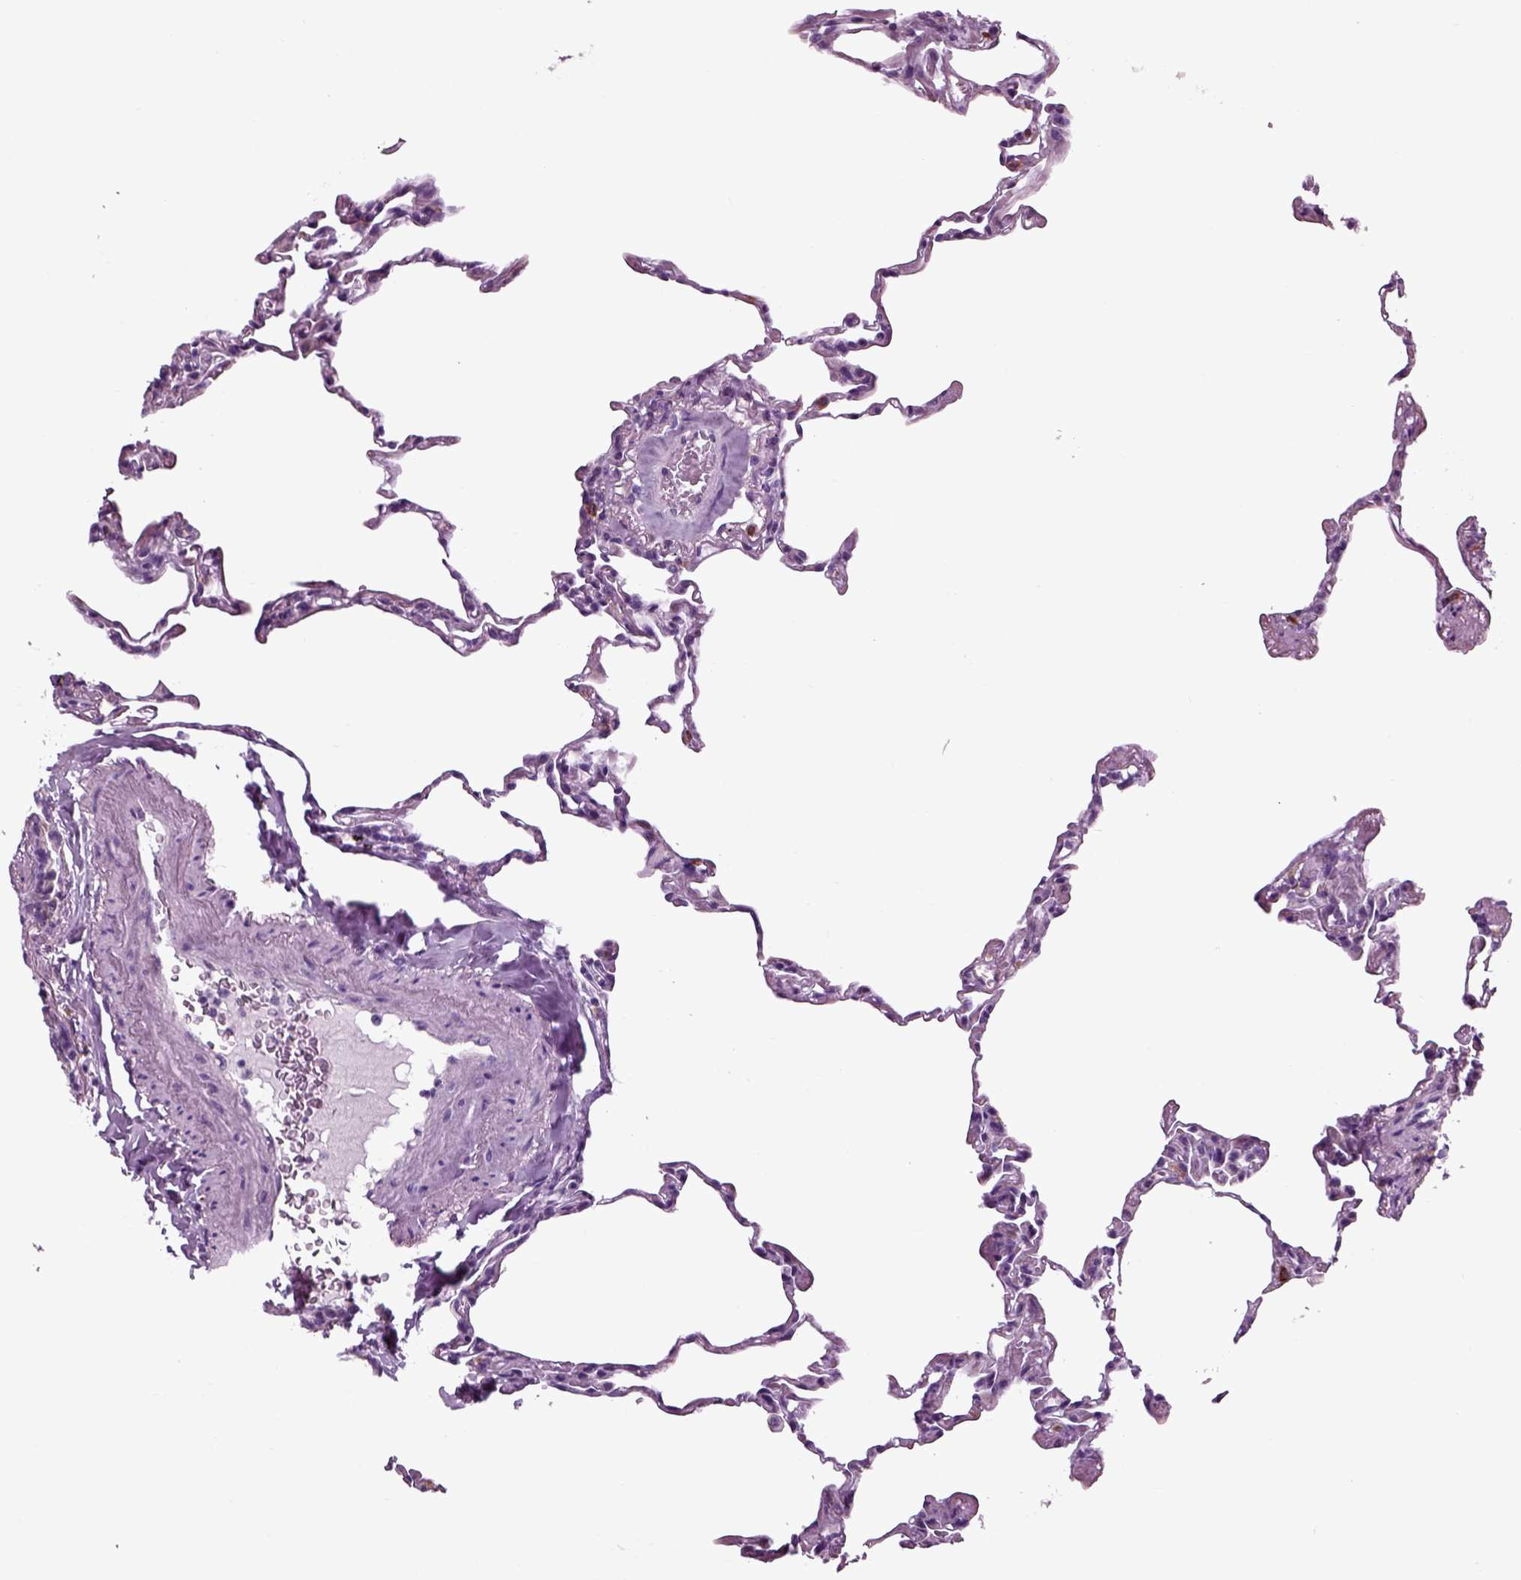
{"staining": {"intensity": "negative", "quantity": "none", "location": "none"}, "tissue": "lung", "cell_type": "Alveolar cells", "image_type": "normal", "snomed": [{"axis": "morphology", "description": "Normal tissue, NOS"}, {"axis": "topography", "description": "Lung"}], "caption": "This is a photomicrograph of immunohistochemistry (IHC) staining of normal lung, which shows no staining in alveolar cells. (DAB (3,3'-diaminobenzidine) IHC with hematoxylin counter stain).", "gene": "ARHGAP11A", "patient": {"sex": "female", "age": 57}}